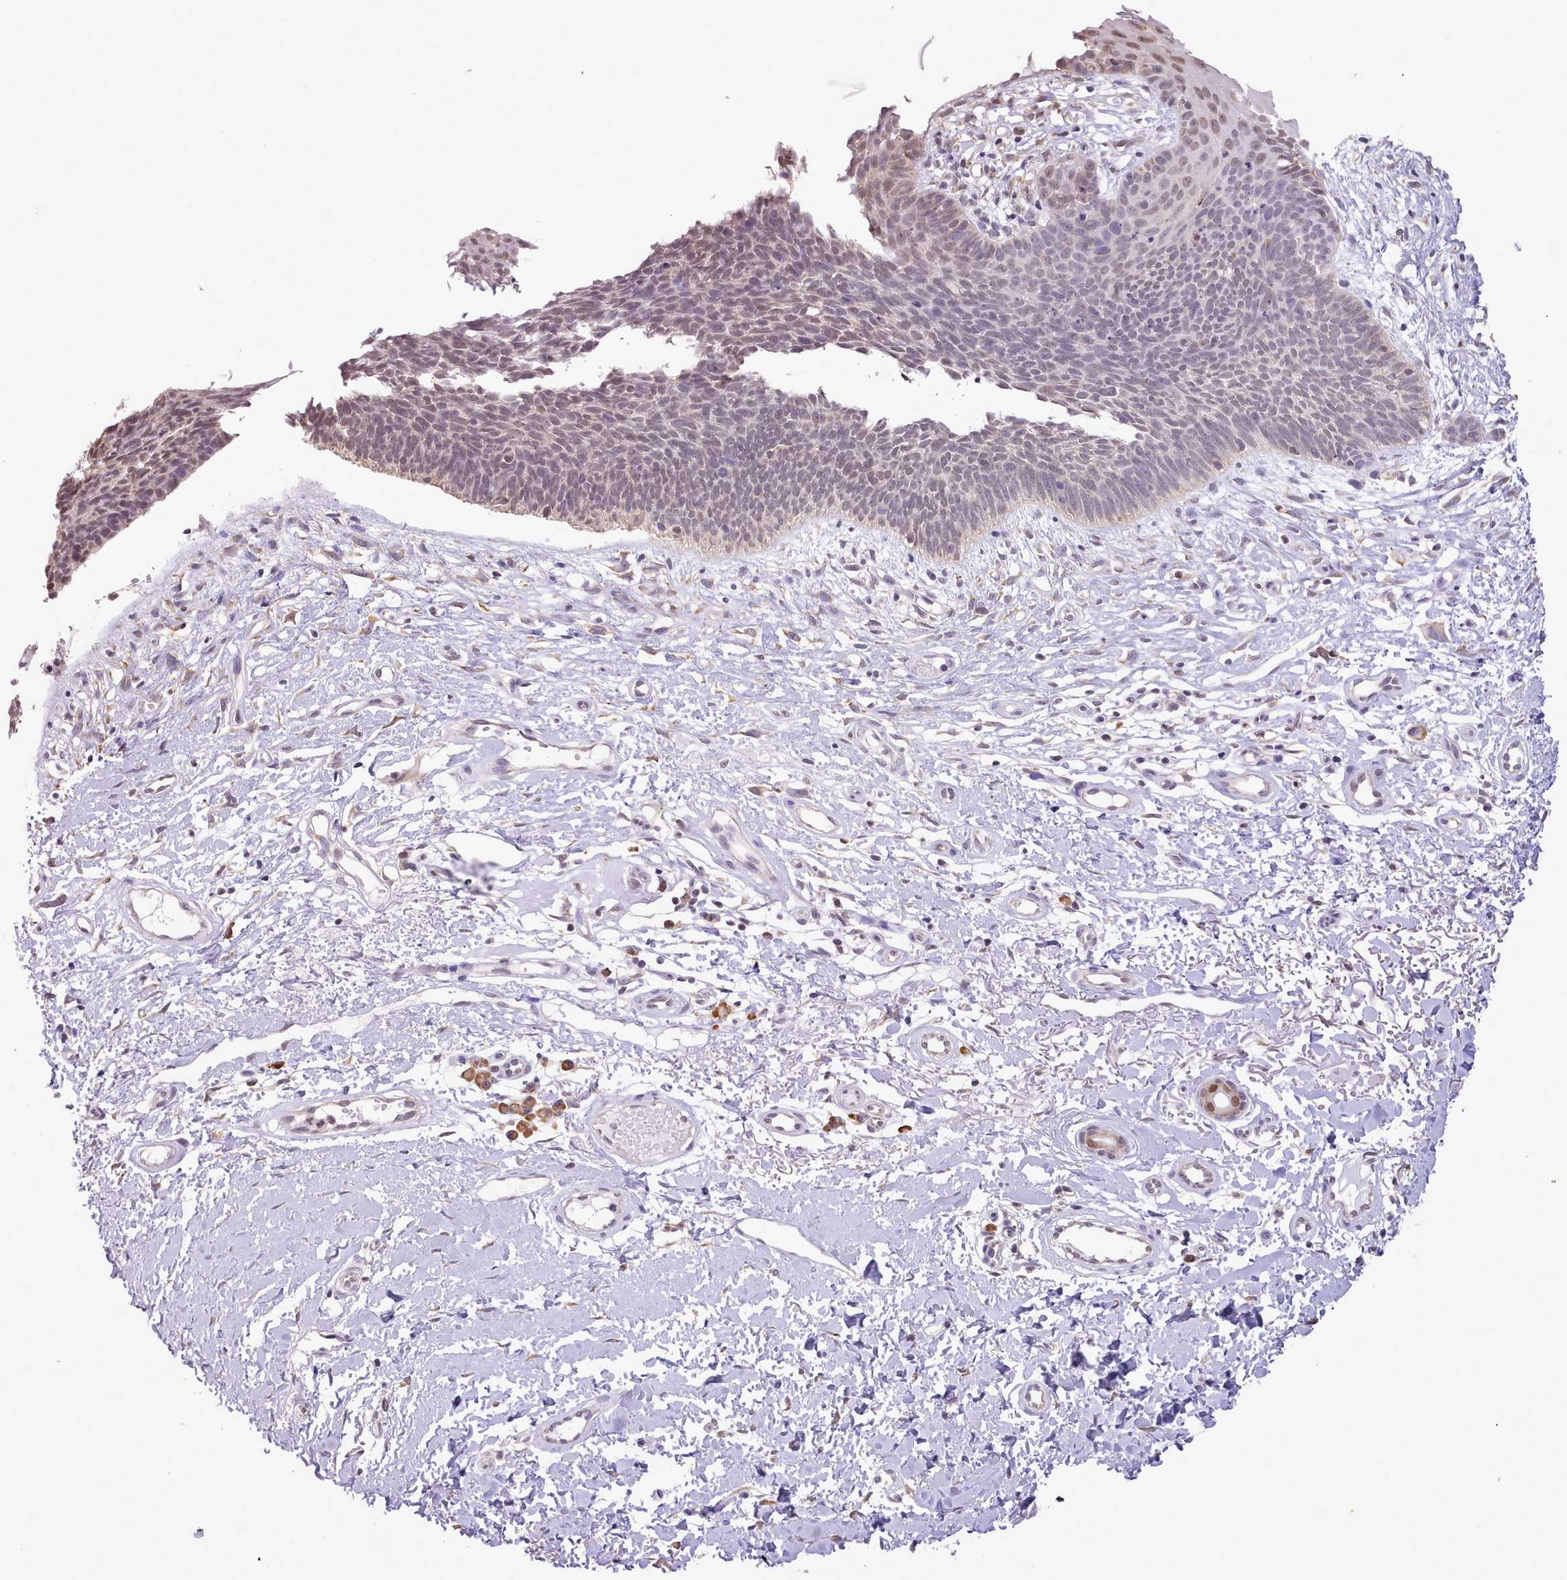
{"staining": {"intensity": "weak", "quantity": "25%-75%", "location": "nuclear"}, "tissue": "skin cancer", "cell_type": "Tumor cells", "image_type": "cancer", "snomed": [{"axis": "morphology", "description": "Basal cell carcinoma"}, {"axis": "topography", "description": "Skin"}], "caption": "The photomicrograph demonstrates staining of skin basal cell carcinoma, revealing weak nuclear protein expression (brown color) within tumor cells.", "gene": "SEC61B", "patient": {"sex": "male", "age": 78}}